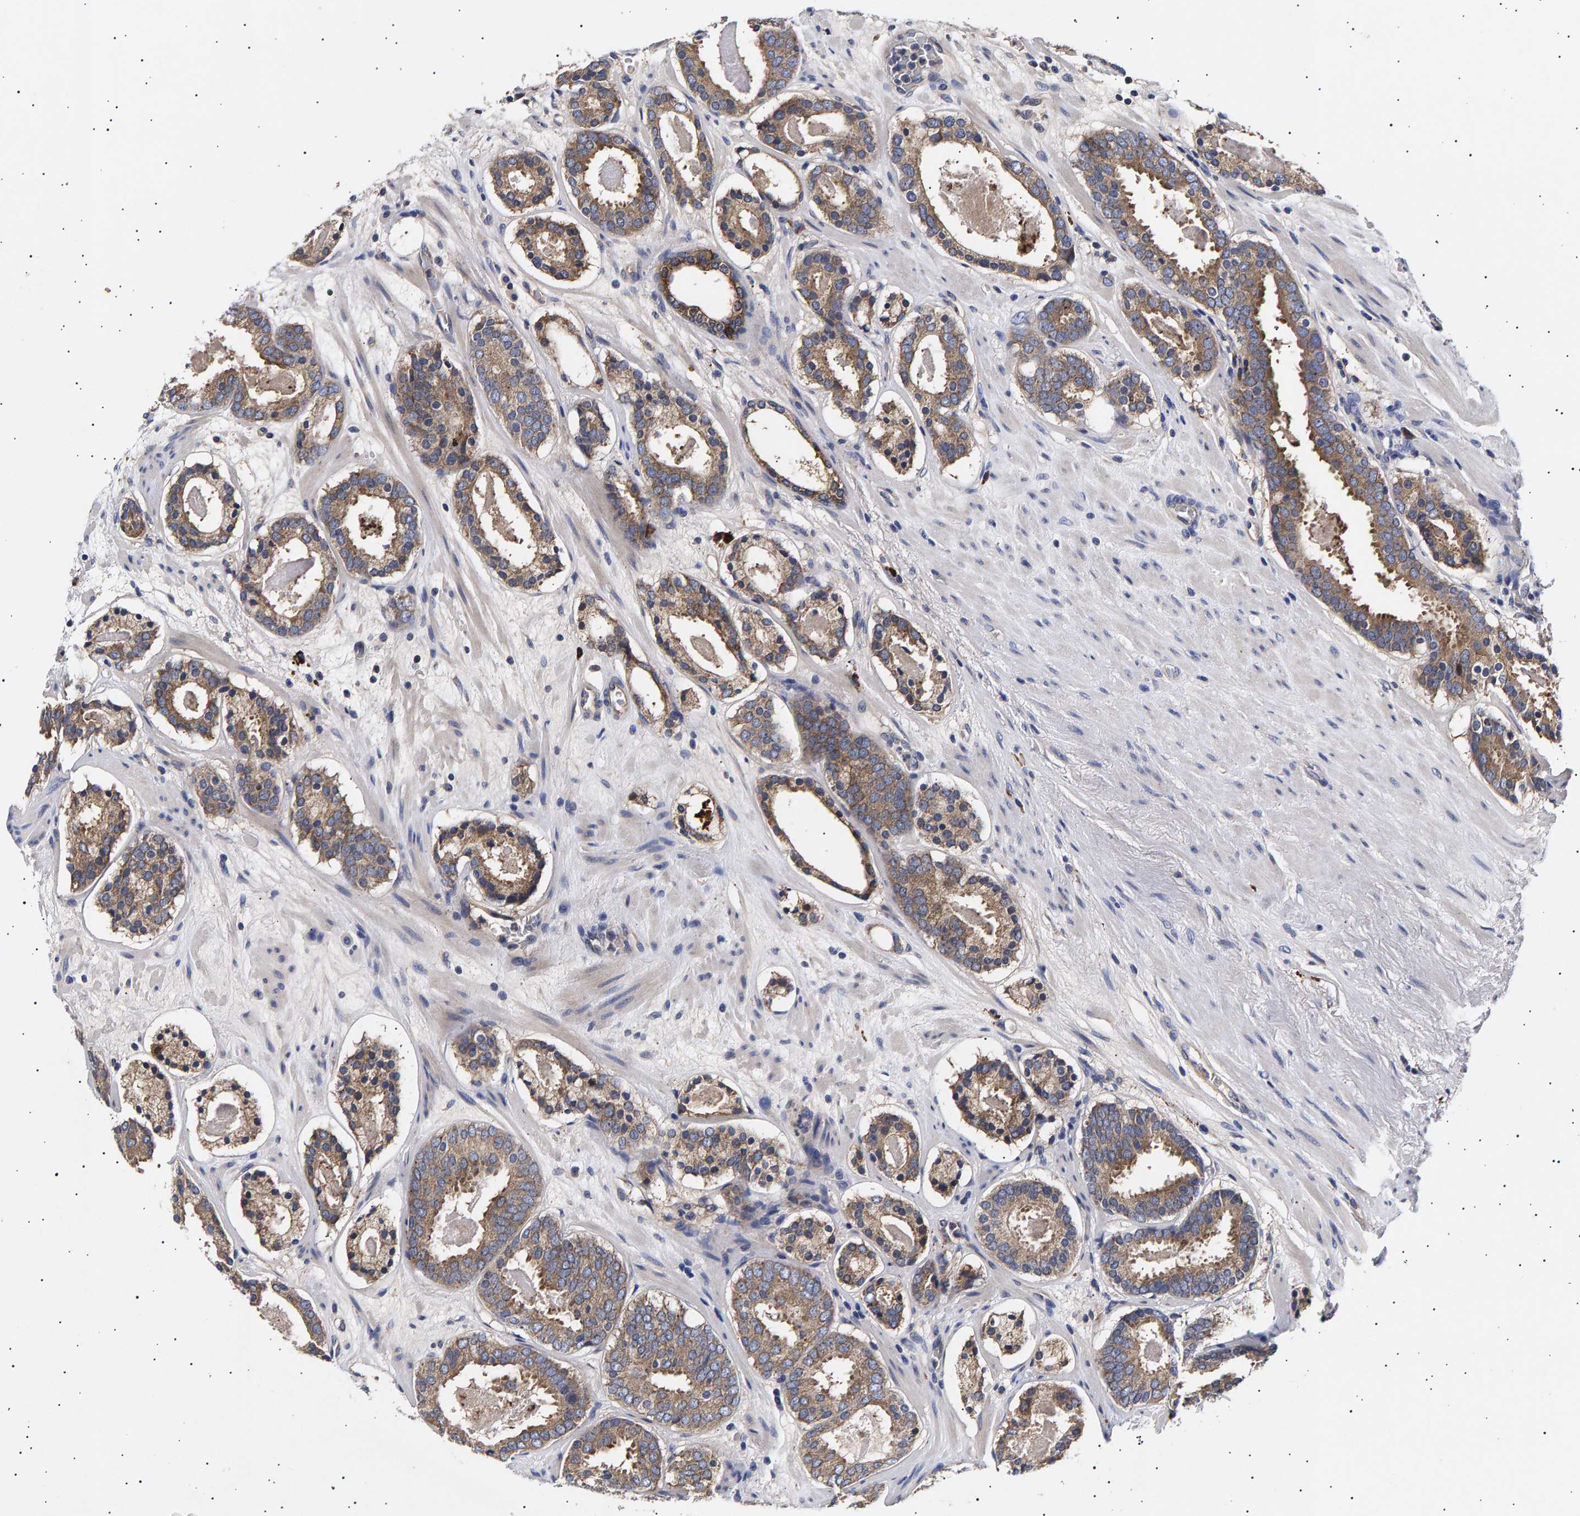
{"staining": {"intensity": "moderate", "quantity": ">75%", "location": "cytoplasmic/membranous"}, "tissue": "prostate cancer", "cell_type": "Tumor cells", "image_type": "cancer", "snomed": [{"axis": "morphology", "description": "Adenocarcinoma, Low grade"}, {"axis": "topography", "description": "Prostate"}], "caption": "Prostate cancer (low-grade adenocarcinoma) was stained to show a protein in brown. There is medium levels of moderate cytoplasmic/membranous expression in about >75% of tumor cells.", "gene": "ANKRD40", "patient": {"sex": "male", "age": 69}}